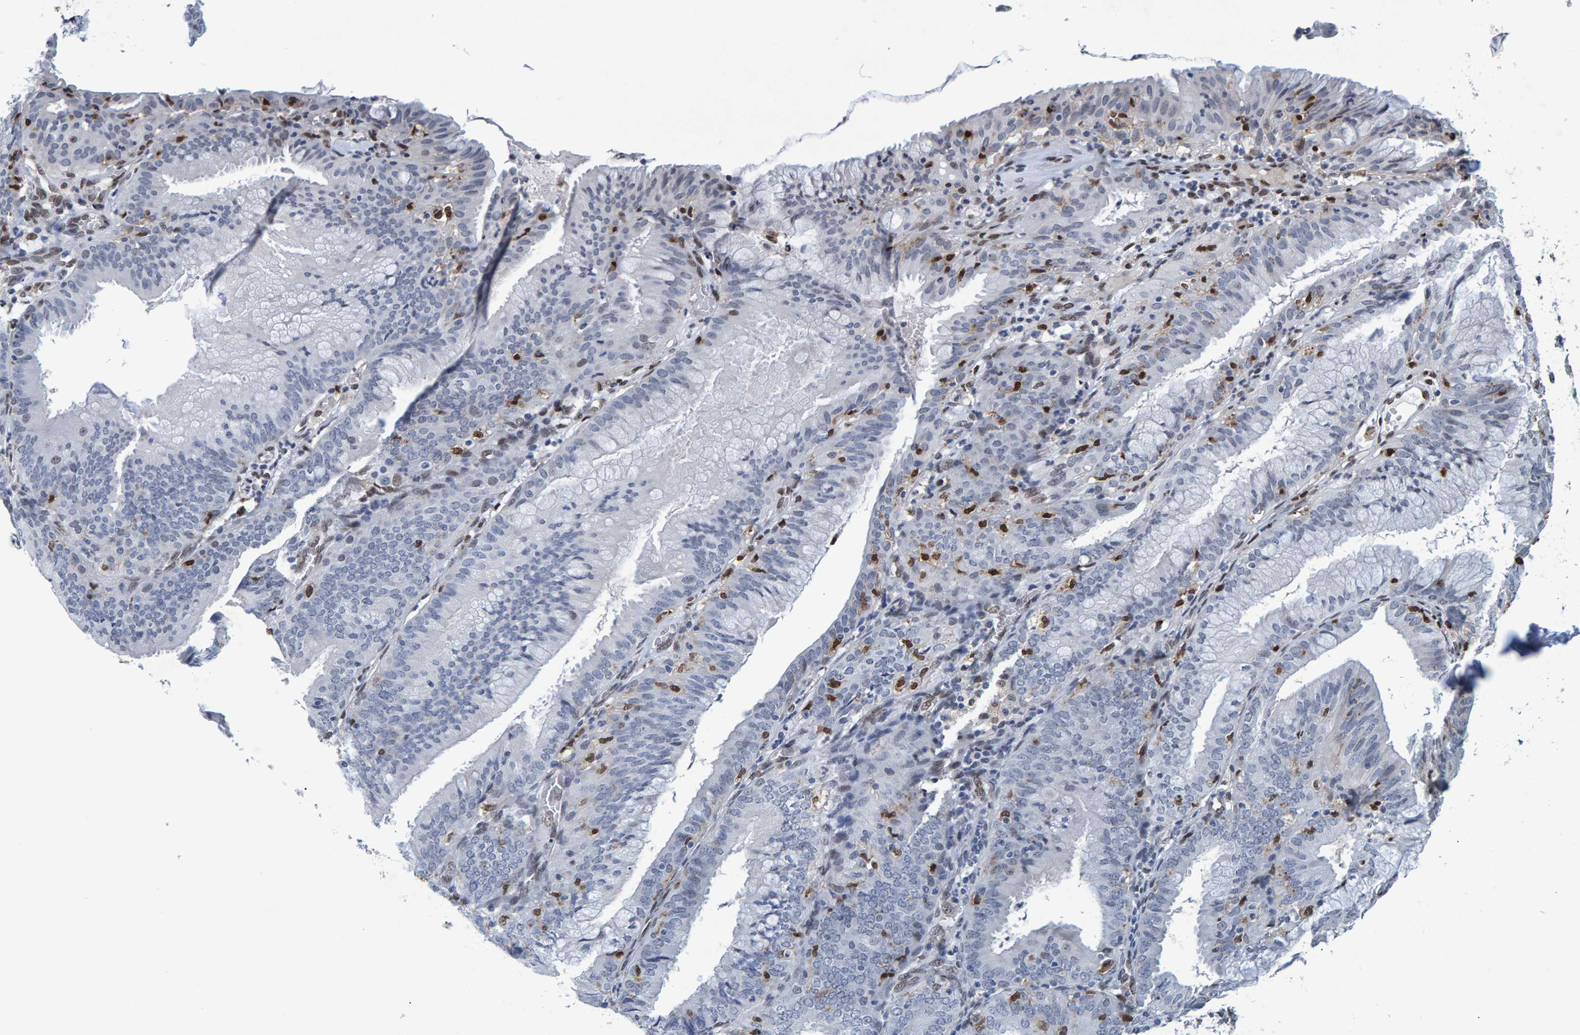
{"staining": {"intensity": "weak", "quantity": "25%-75%", "location": "nuclear"}, "tissue": "endometrium", "cell_type": "Cells in endometrial stroma", "image_type": "normal", "snomed": [{"axis": "morphology", "description": "Normal tissue, NOS"}, {"axis": "morphology", "description": "Adenocarcinoma, NOS"}, {"axis": "topography", "description": "Endometrium"}], "caption": "Immunohistochemical staining of normal human endometrium reveals low levels of weak nuclear staining in about 25%-75% of cells in endometrial stroma.", "gene": "QKI", "patient": {"sex": "female", "age": 57}}